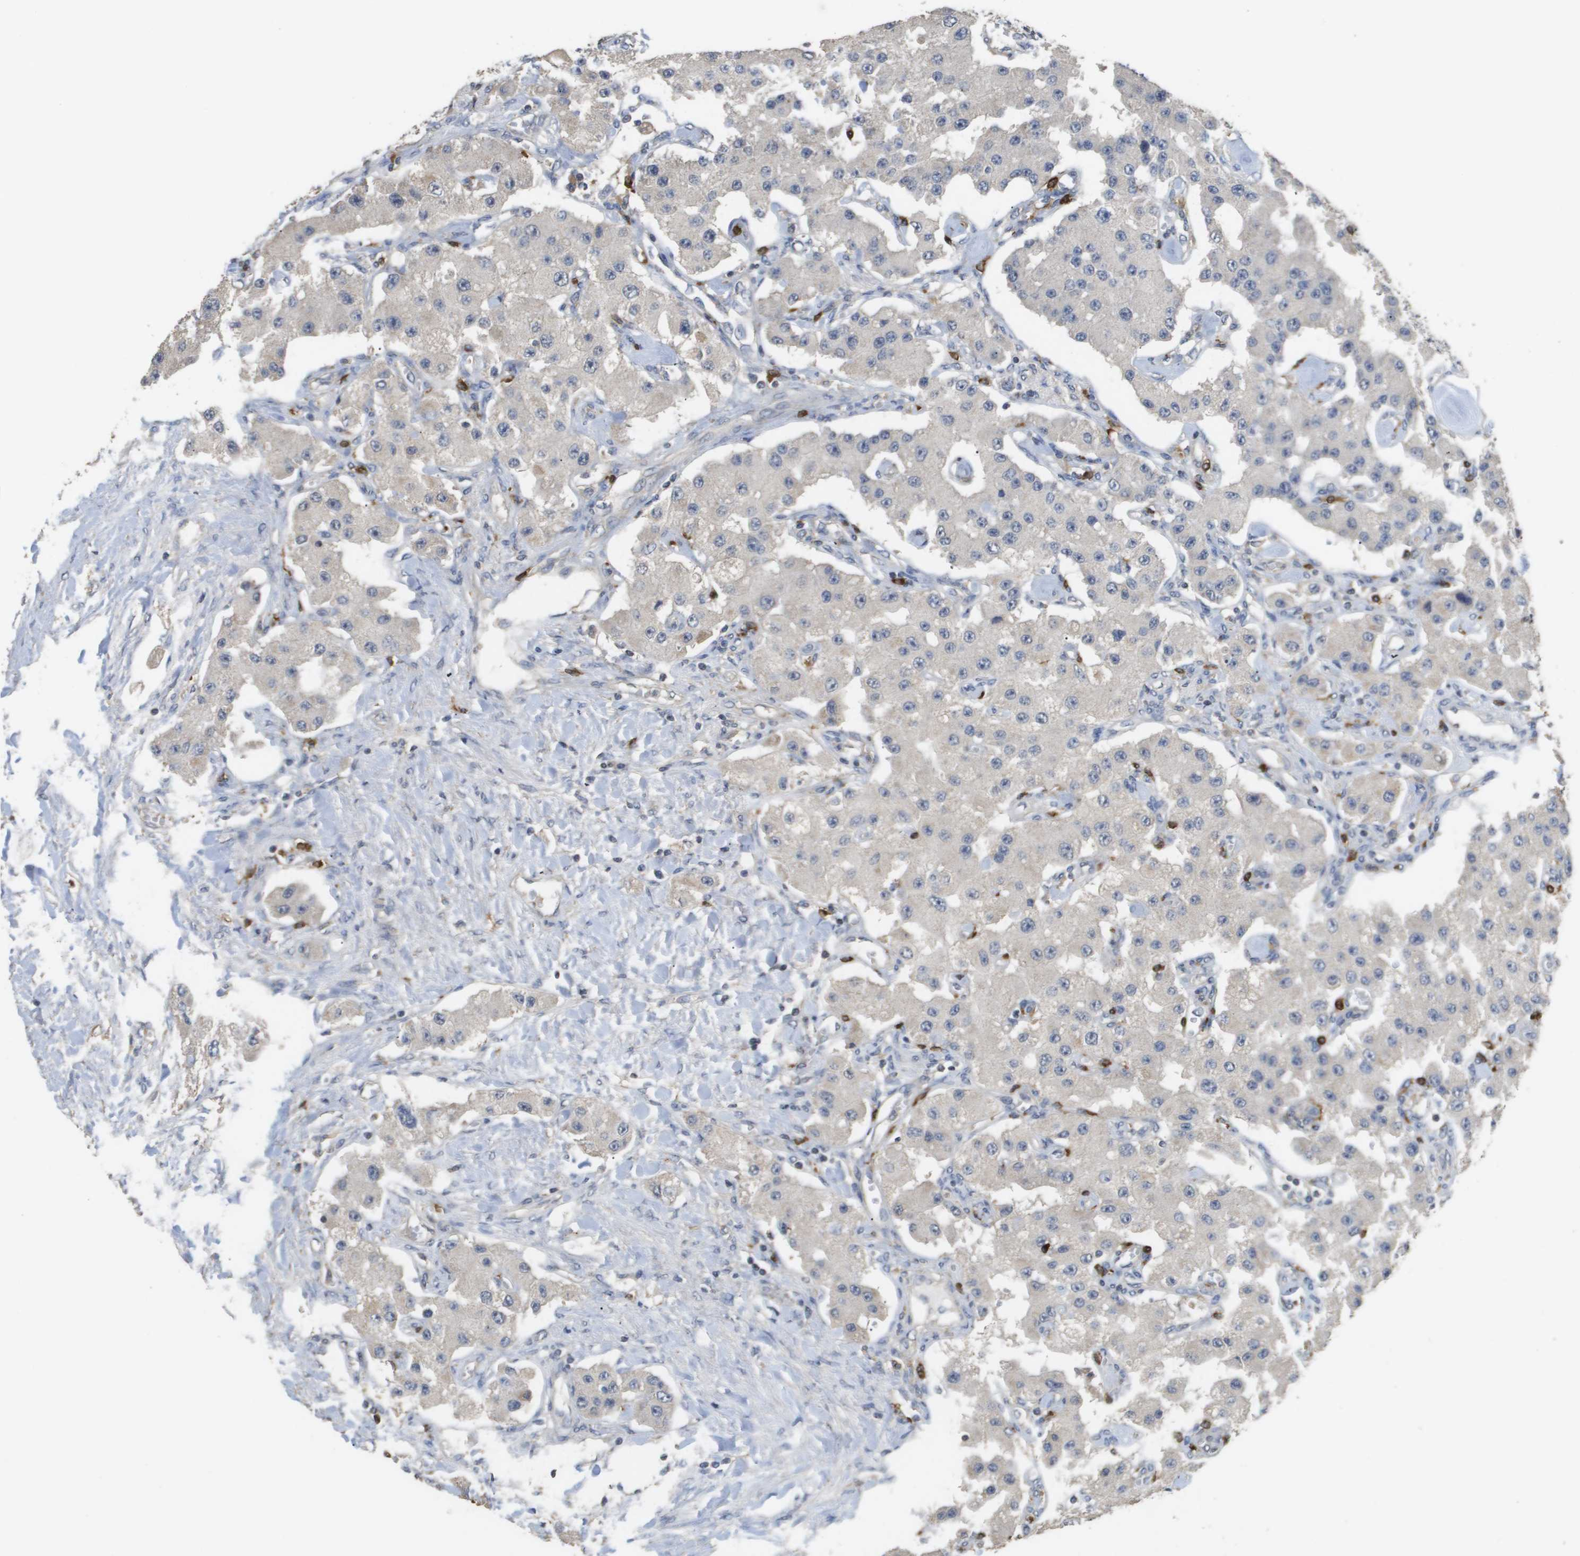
{"staining": {"intensity": "negative", "quantity": "none", "location": "none"}, "tissue": "carcinoid", "cell_type": "Tumor cells", "image_type": "cancer", "snomed": [{"axis": "morphology", "description": "Carcinoid, malignant, NOS"}, {"axis": "topography", "description": "Pancreas"}], "caption": "Tumor cells show no significant protein staining in carcinoid (malignant).", "gene": "RAB27B", "patient": {"sex": "male", "age": 41}}